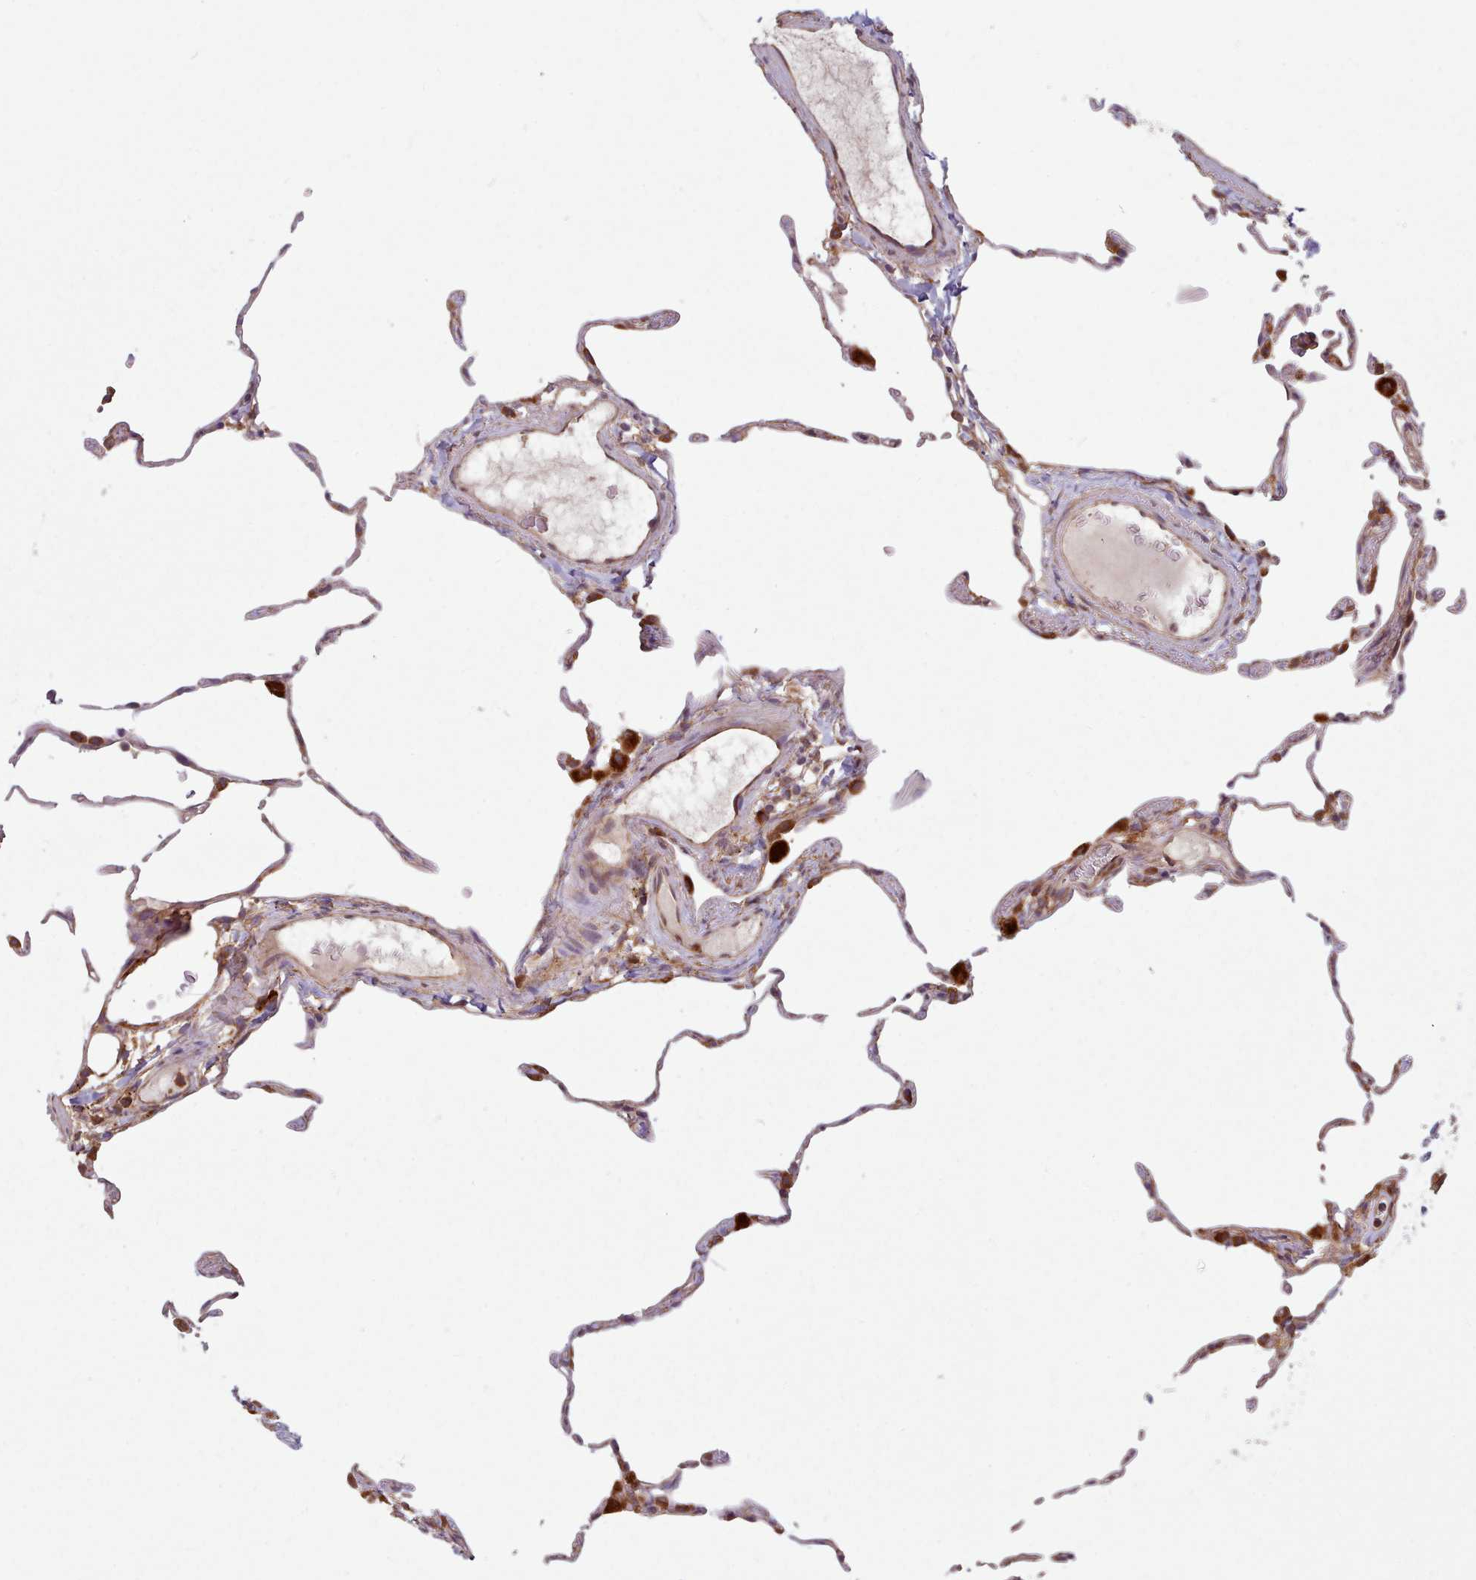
{"staining": {"intensity": "moderate", "quantity": "<25%", "location": "cytoplasmic/membranous"}, "tissue": "lung", "cell_type": "Alveolar cells", "image_type": "normal", "snomed": [{"axis": "morphology", "description": "Normal tissue, NOS"}, {"axis": "topography", "description": "Lung"}], "caption": "An immunohistochemistry (IHC) micrograph of benign tissue is shown. Protein staining in brown highlights moderate cytoplasmic/membranous positivity in lung within alveolar cells. The protein is shown in brown color, while the nuclei are stained blue.", "gene": "CRYBG1", "patient": {"sex": "female", "age": 57}}